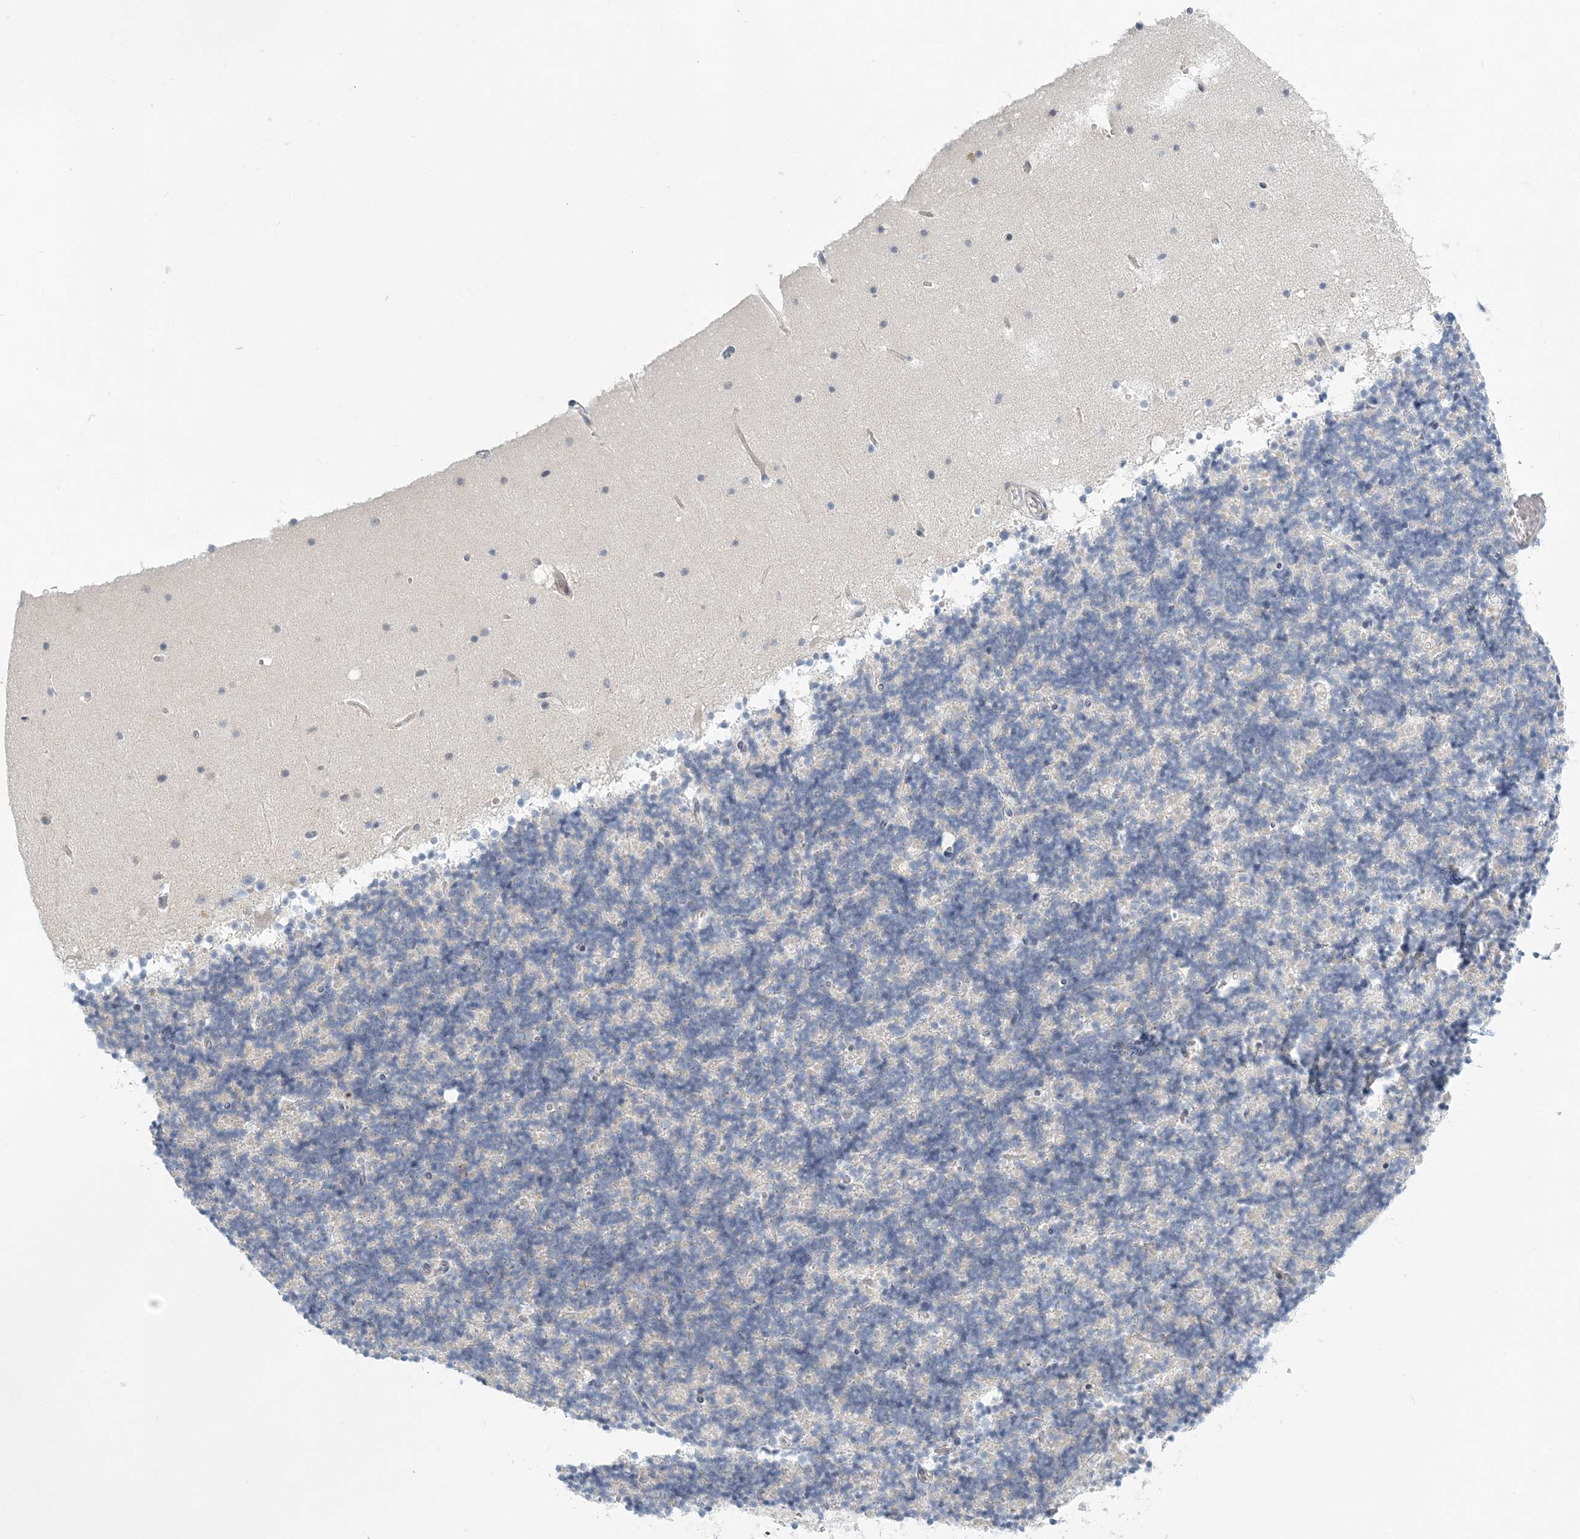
{"staining": {"intensity": "moderate", "quantity": "<25%", "location": "nuclear"}, "tissue": "cerebellum", "cell_type": "Cells in granular layer", "image_type": "normal", "snomed": [{"axis": "morphology", "description": "Normal tissue, NOS"}, {"axis": "topography", "description": "Cerebellum"}], "caption": "Moderate nuclear expression for a protein is present in approximately <25% of cells in granular layer of unremarkable cerebellum using IHC.", "gene": "NAA11", "patient": {"sex": "male", "age": 57}}